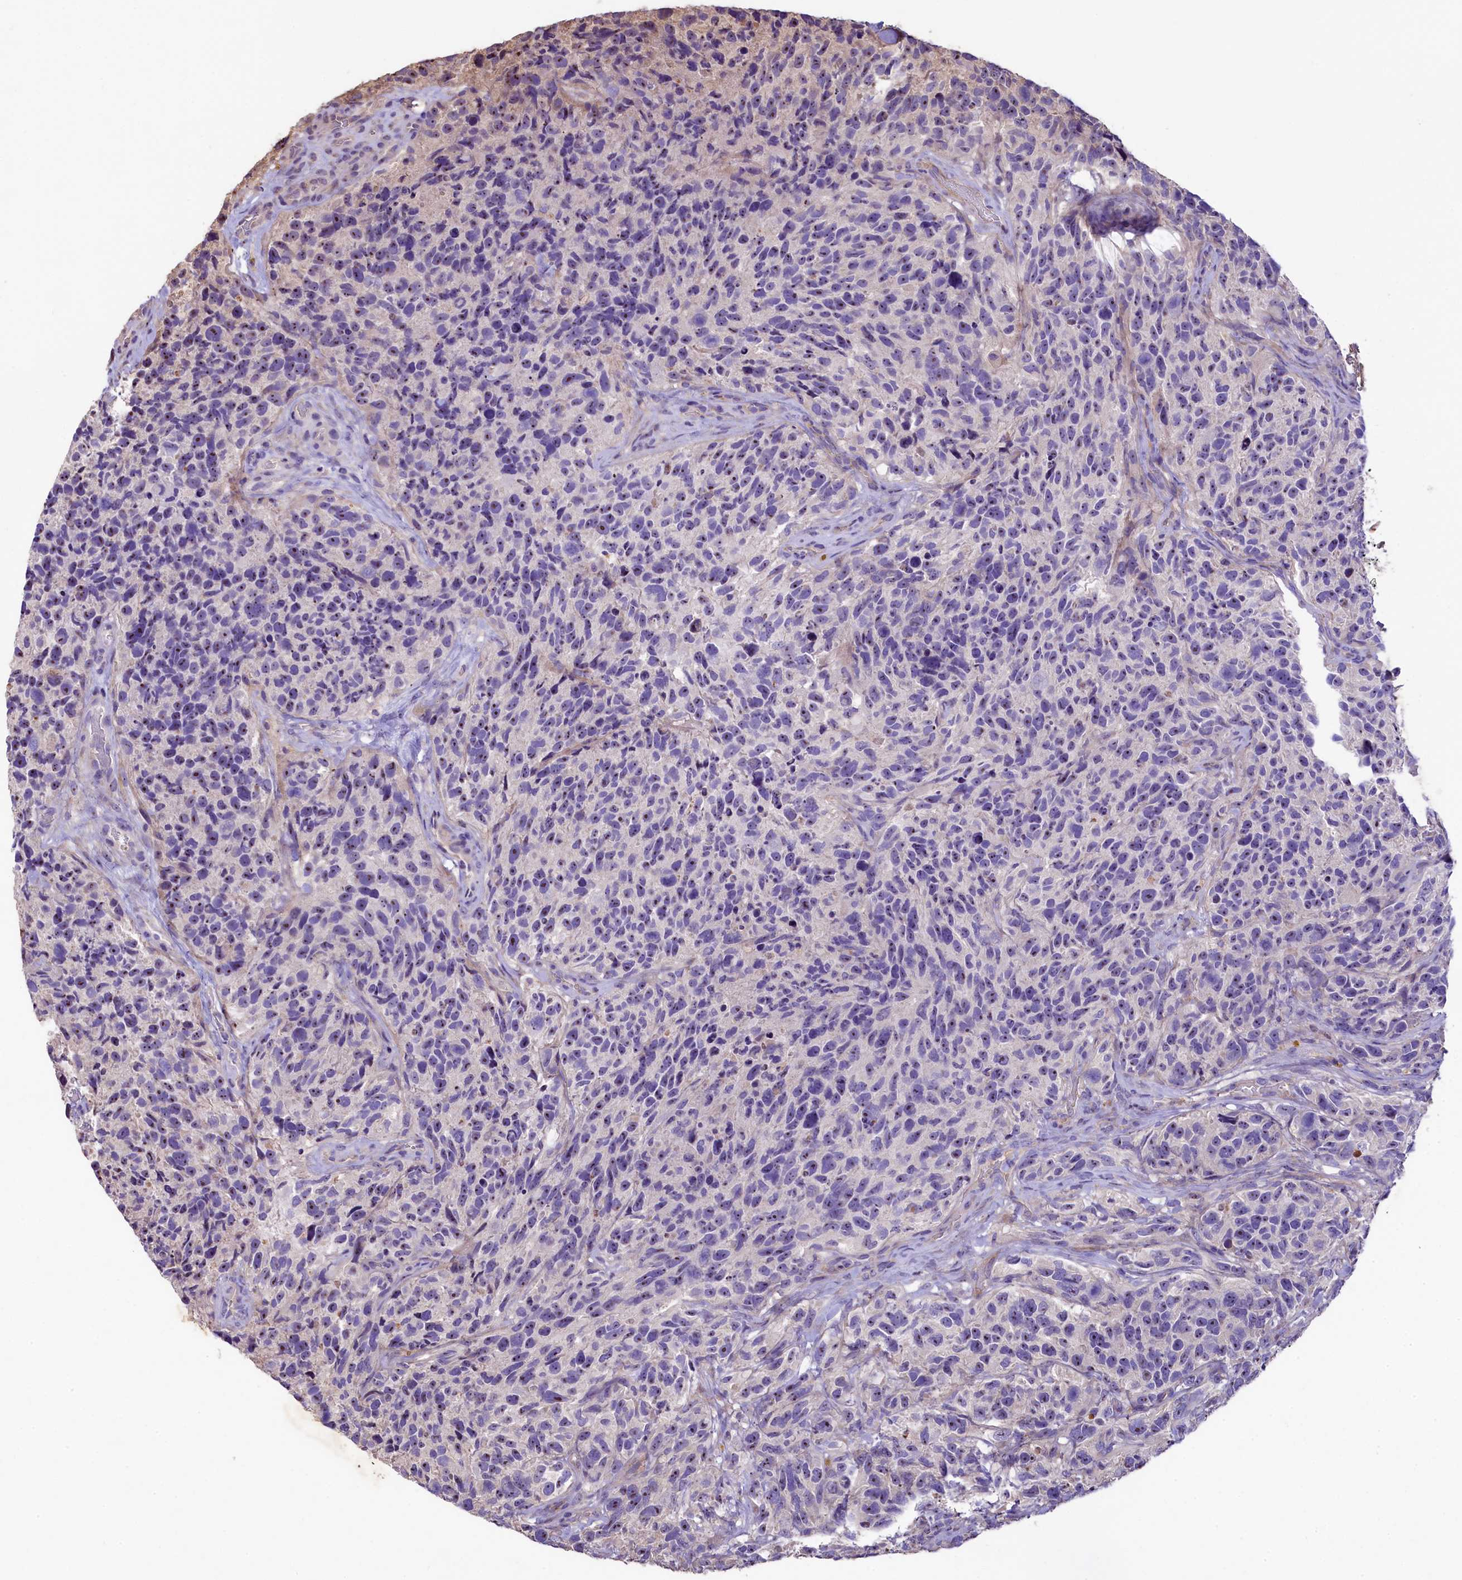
{"staining": {"intensity": "moderate", "quantity": "<25%", "location": "nuclear"}, "tissue": "glioma", "cell_type": "Tumor cells", "image_type": "cancer", "snomed": [{"axis": "morphology", "description": "Glioma, malignant, High grade"}, {"axis": "topography", "description": "Brain"}], "caption": "Glioma tissue shows moderate nuclear positivity in approximately <25% of tumor cells", "gene": "UBXN6", "patient": {"sex": "male", "age": 69}}